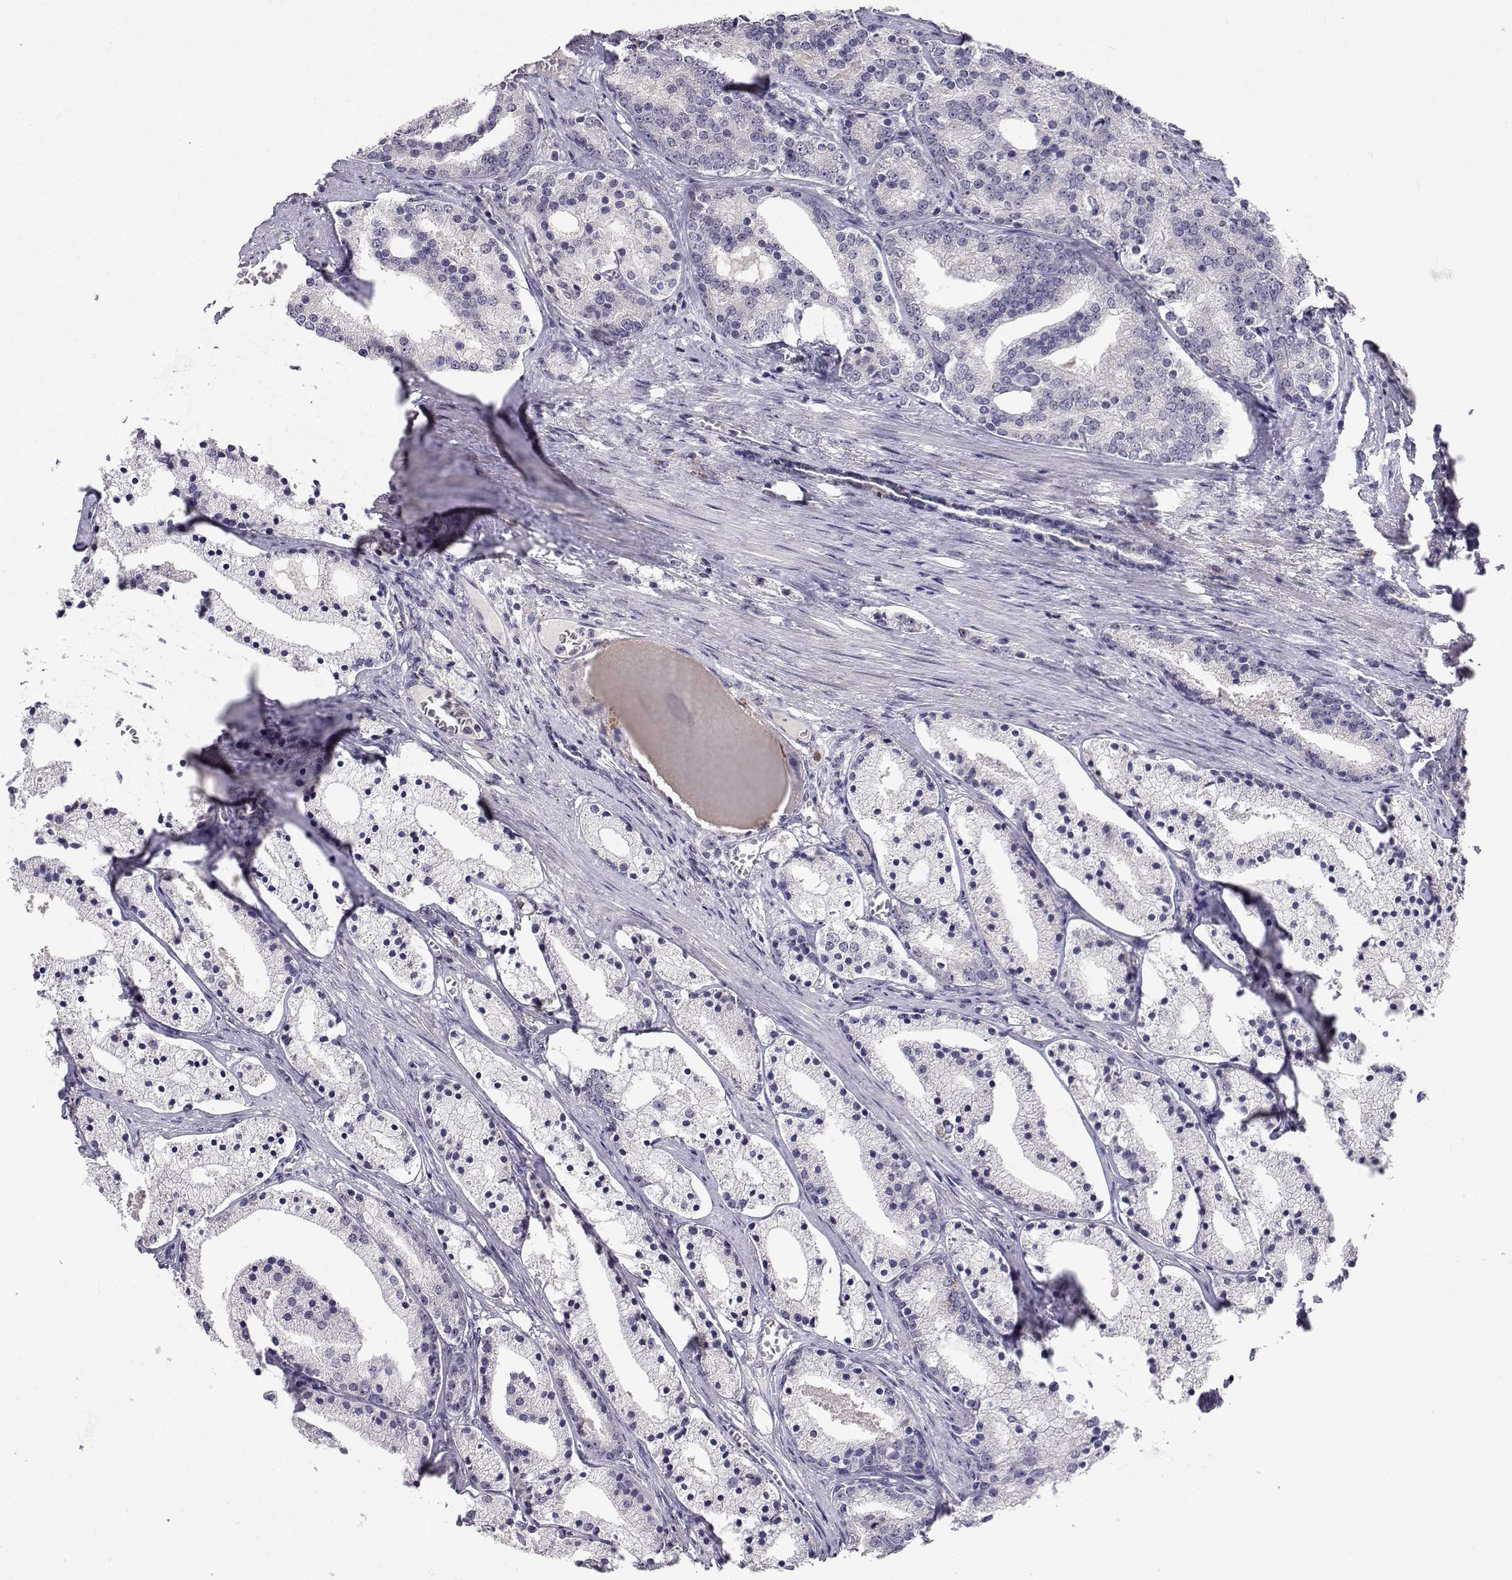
{"staining": {"intensity": "negative", "quantity": "none", "location": "none"}, "tissue": "prostate cancer", "cell_type": "Tumor cells", "image_type": "cancer", "snomed": [{"axis": "morphology", "description": "Adenocarcinoma, NOS"}, {"axis": "topography", "description": "Prostate"}], "caption": "Immunohistochemistry (IHC) of human prostate cancer reveals no staining in tumor cells.", "gene": "SLC6A3", "patient": {"sex": "male", "age": 69}}